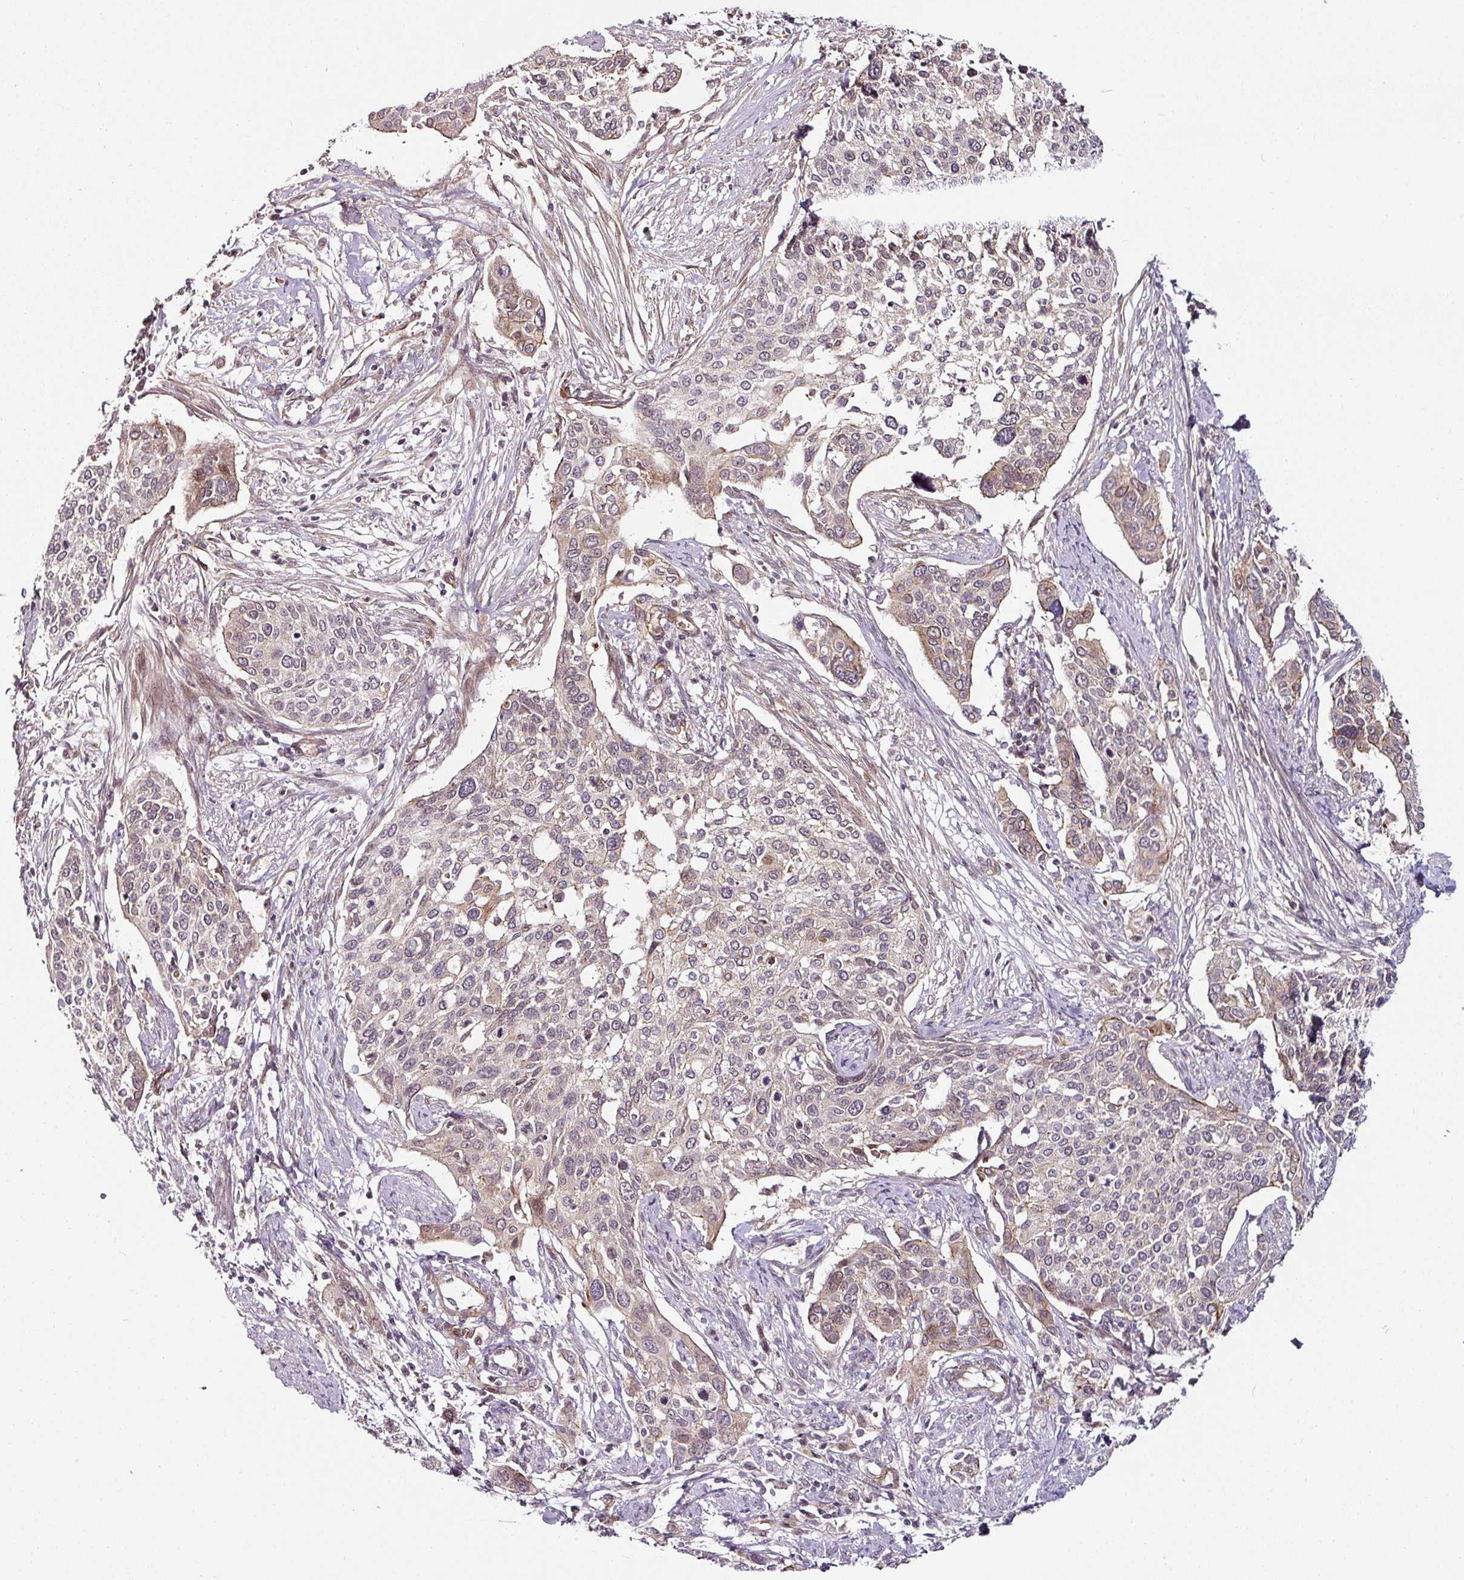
{"staining": {"intensity": "moderate", "quantity": "<25%", "location": "cytoplasmic/membranous,nuclear"}, "tissue": "cervical cancer", "cell_type": "Tumor cells", "image_type": "cancer", "snomed": [{"axis": "morphology", "description": "Squamous cell carcinoma, NOS"}, {"axis": "topography", "description": "Cervix"}], "caption": "Human cervical cancer stained with a protein marker exhibits moderate staining in tumor cells.", "gene": "DCAF13", "patient": {"sex": "female", "age": 44}}